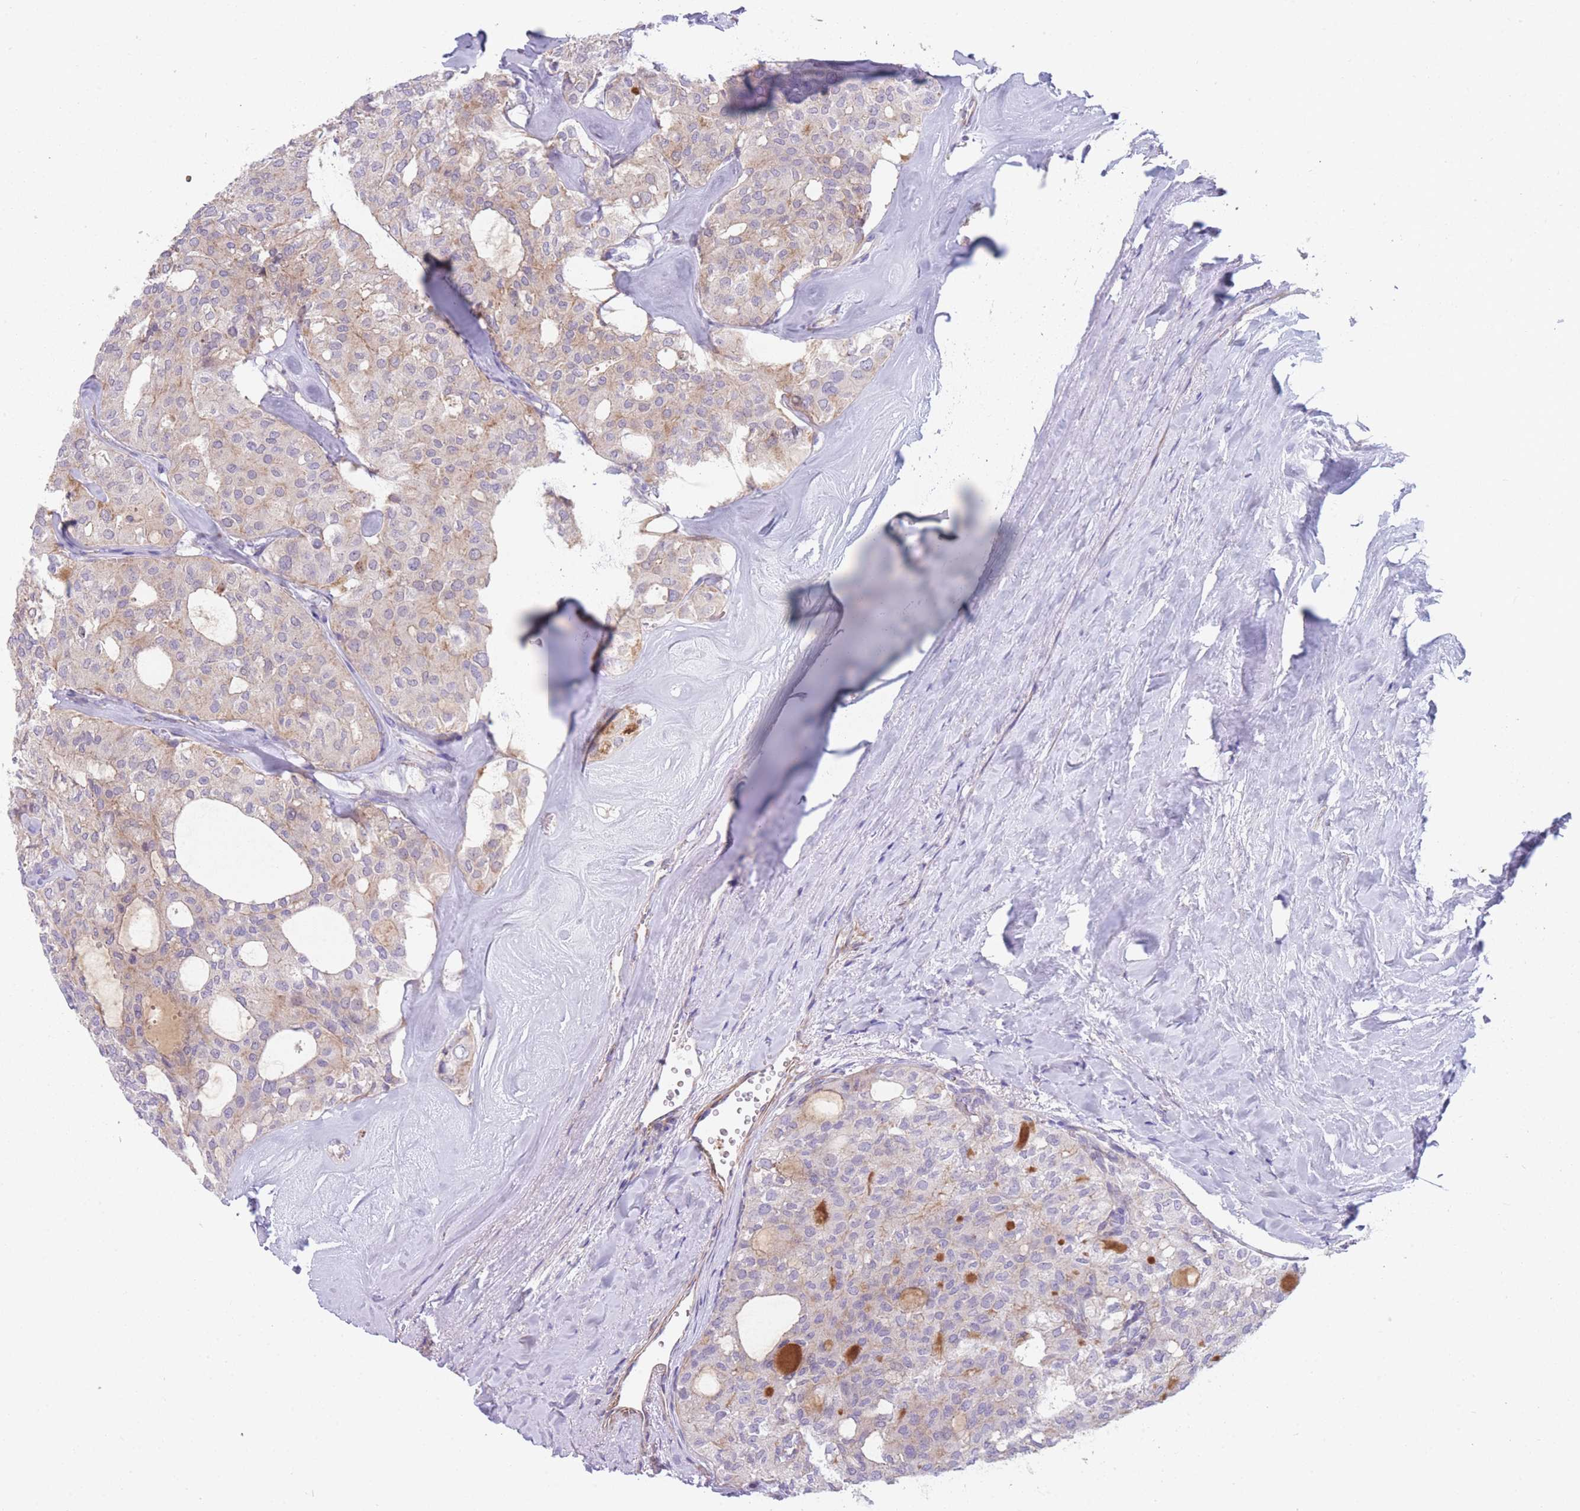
{"staining": {"intensity": "weak", "quantity": "<25%", "location": "cytoplasmic/membranous"}, "tissue": "thyroid cancer", "cell_type": "Tumor cells", "image_type": "cancer", "snomed": [{"axis": "morphology", "description": "Follicular adenoma carcinoma, NOS"}, {"axis": "topography", "description": "Thyroid gland"}], "caption": "Immunohistochemistry of human thyroid follicular adenoma carcinoma reveals no expression in tumor cells.", "gene": "SMPD4", "patient": {"sex": "male", "age": 75}}